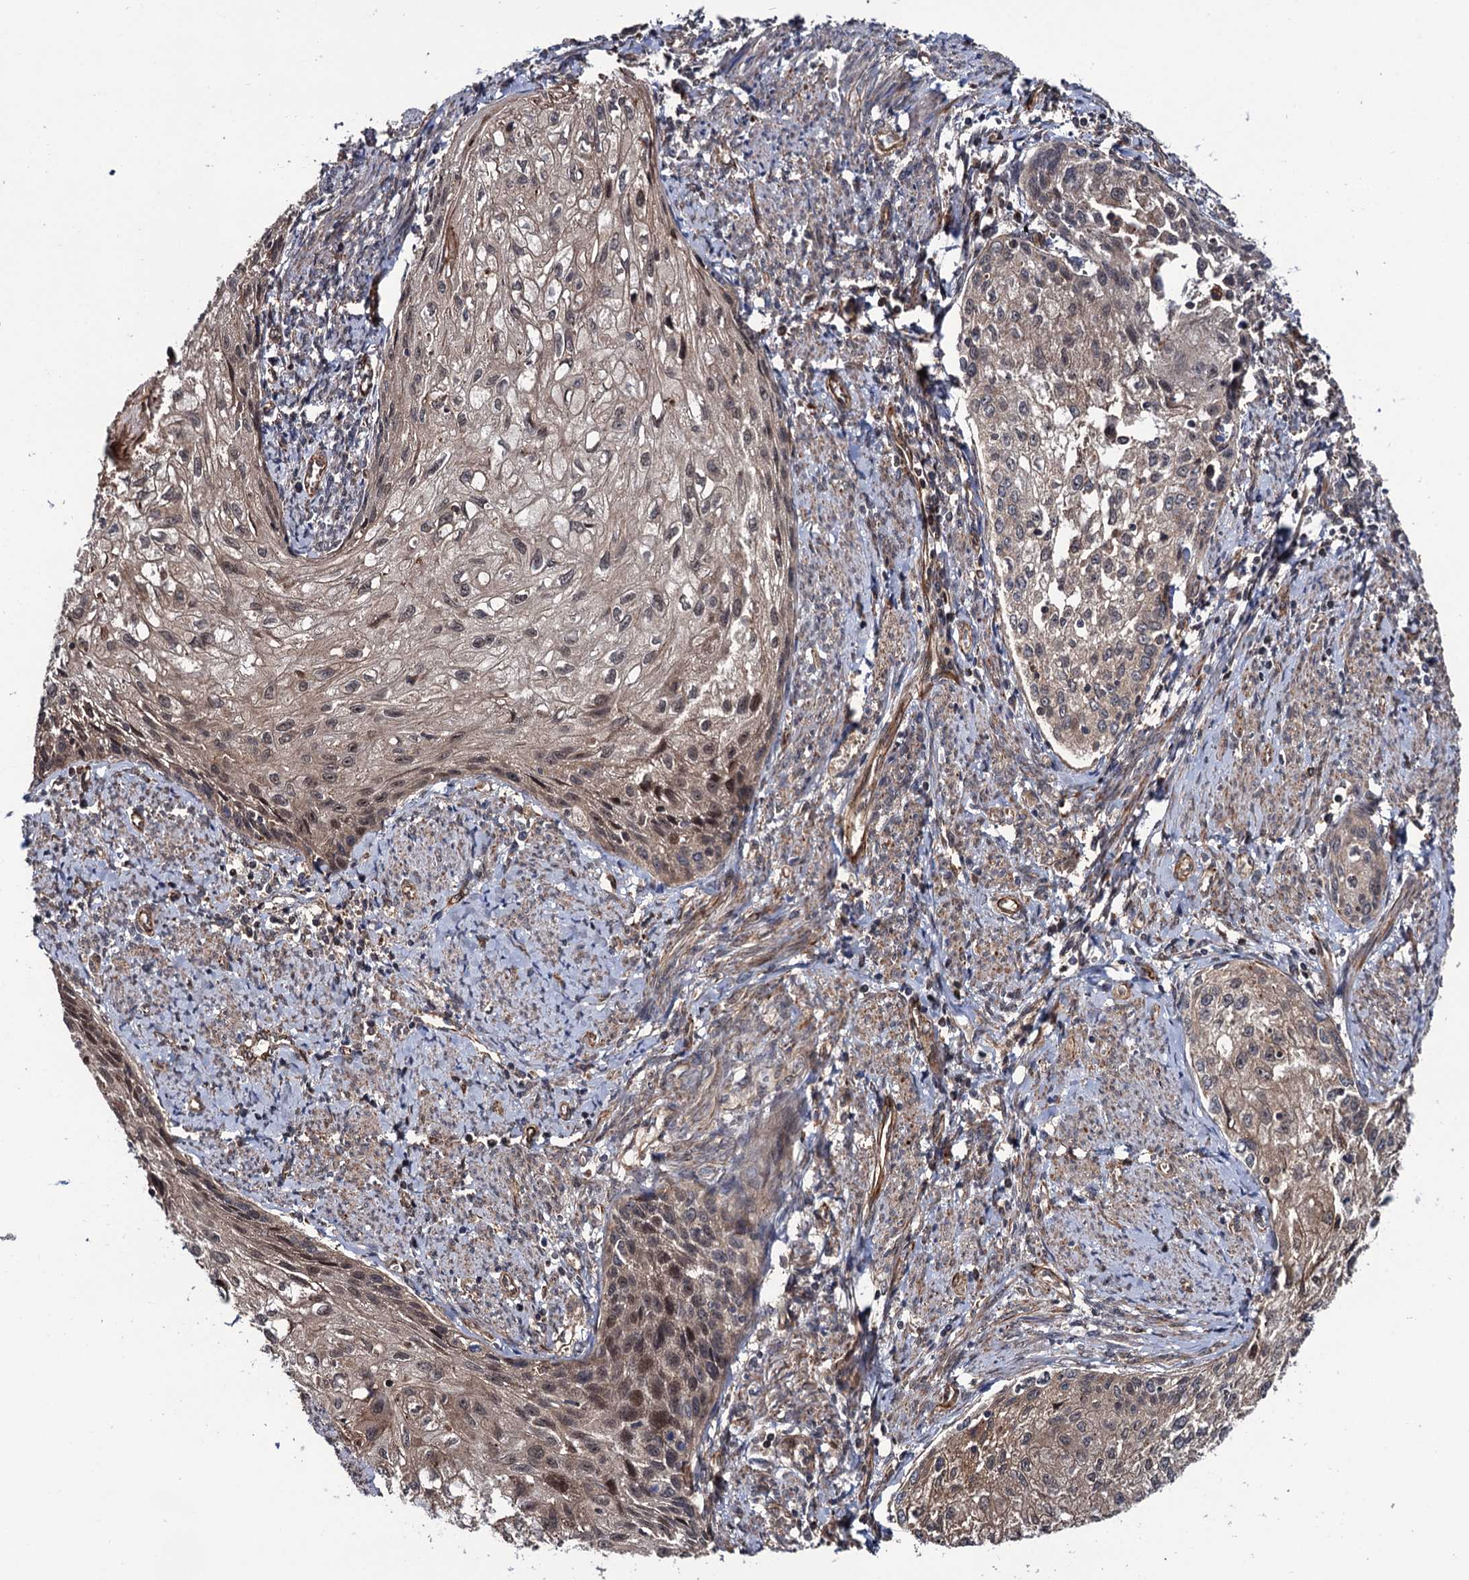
{"staining": {"intensity": "moderate", "quantity": "<25%", "location": "nuclear"}, "tissue": "cervical cancer", "cell_type": "Tumor cells", "image_type": "cancer", "snomed": [{"axis": "morphology", "description": "Squamous cell carcinoma, NOS"}, {"axis": "topography", "description": "Cervix"}], "caption": "A high-resolution photomicrograph shows IHC staining of cervical cancer (squamous cell carcinoma), which reveals moderate nuclear positivity in approximately <25% of tumor cells.", "gene": "FSIP1", "patient": {"sex": "female", "age": 67}}